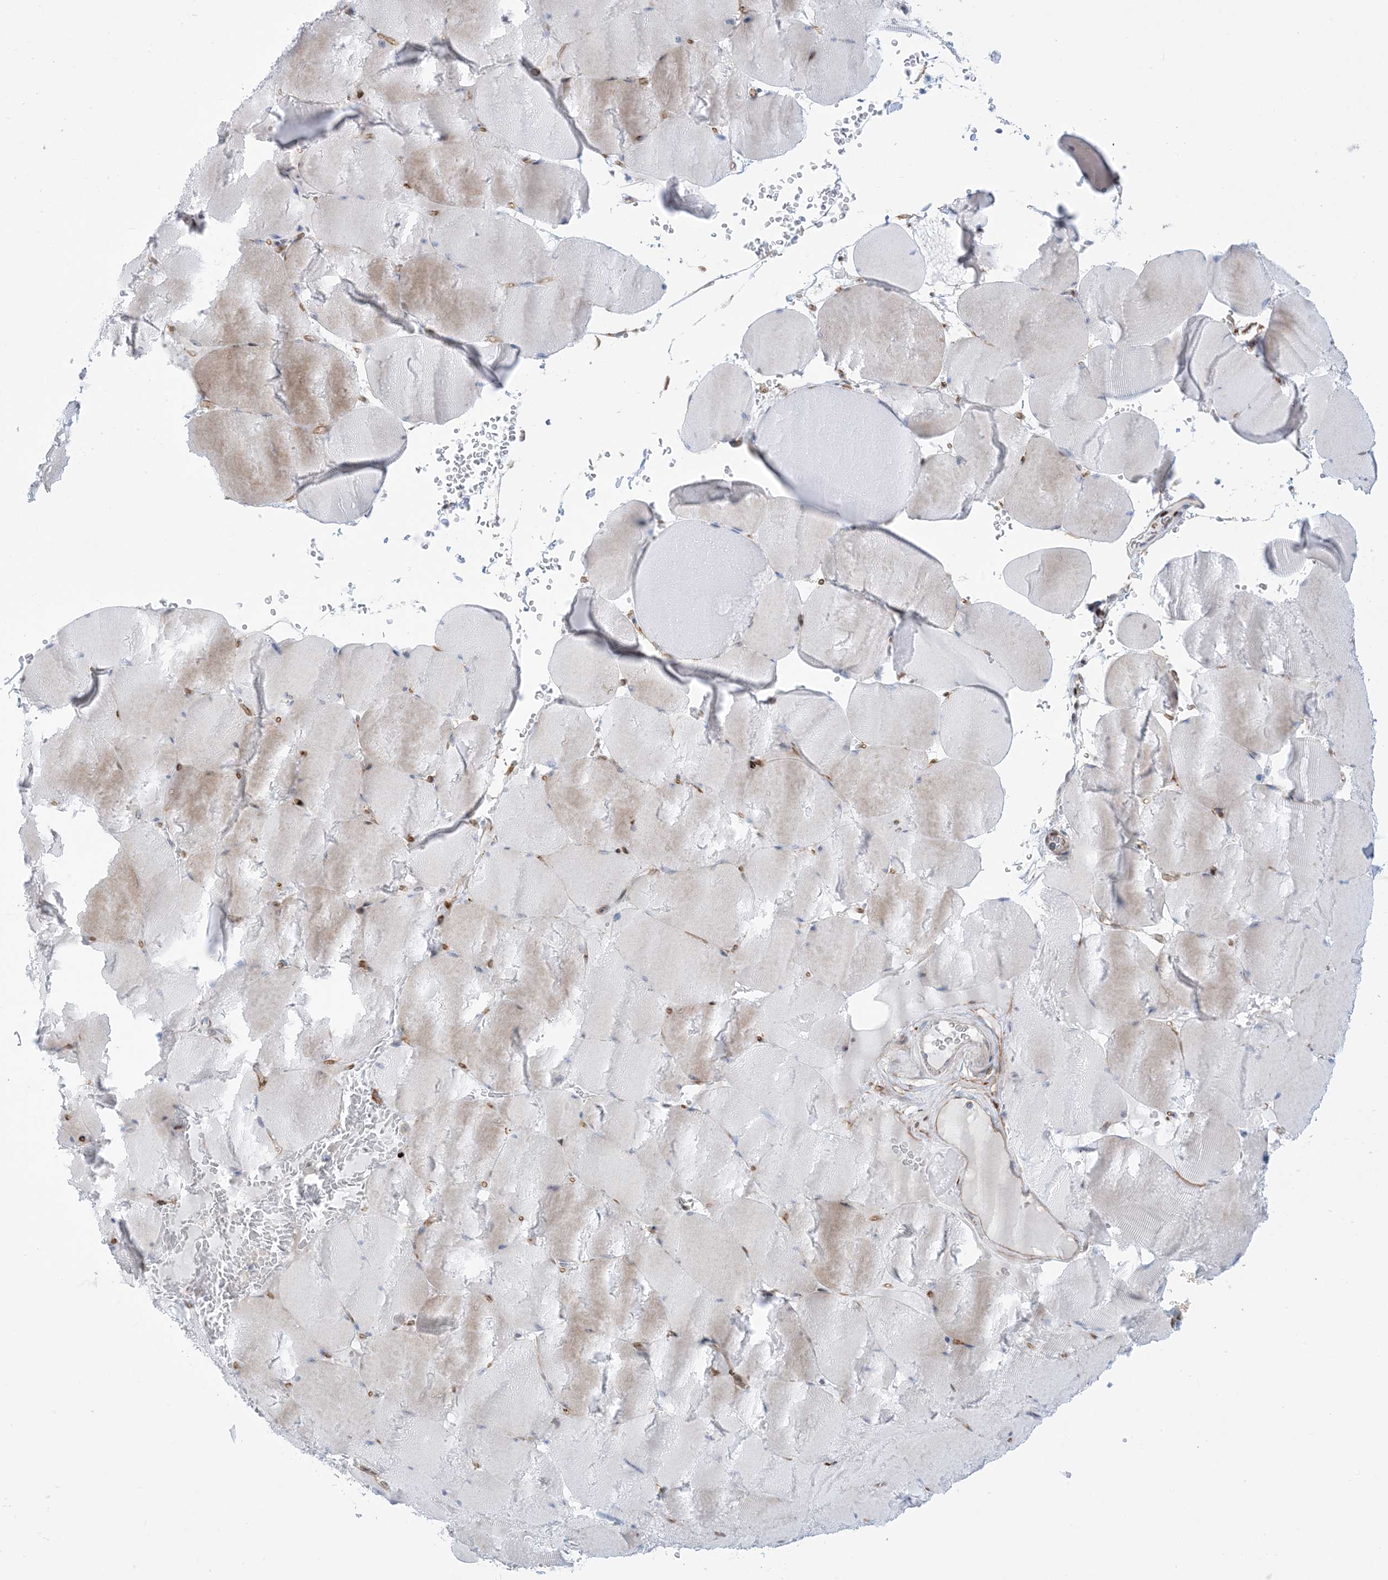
{"staining": {"intensity": "moderate", "quantity": "<25%", "location": "cytoplasmic/membranous"}, "tissue": "skeletal muscle", "cell_type": "Myocytes", "image_type": "normal", "snomed": [{"axis": "morphology", "description": "Normal tissue, NOS"}, {"axis": "topography", "description": "Skeletal muscle"}, {"axis": "topography", "description": "Head-Neck"}], "caption": "Immunohistochemistry (IHC) histopathology image of normal human skeletal muscle stained for a protein (brown), which displays low levels of moderate cytoplasmic/membranous expression in approximately <25% of myocytes.", "gene": "MARS2", "patient": {"sex": "male", "age": 66}}